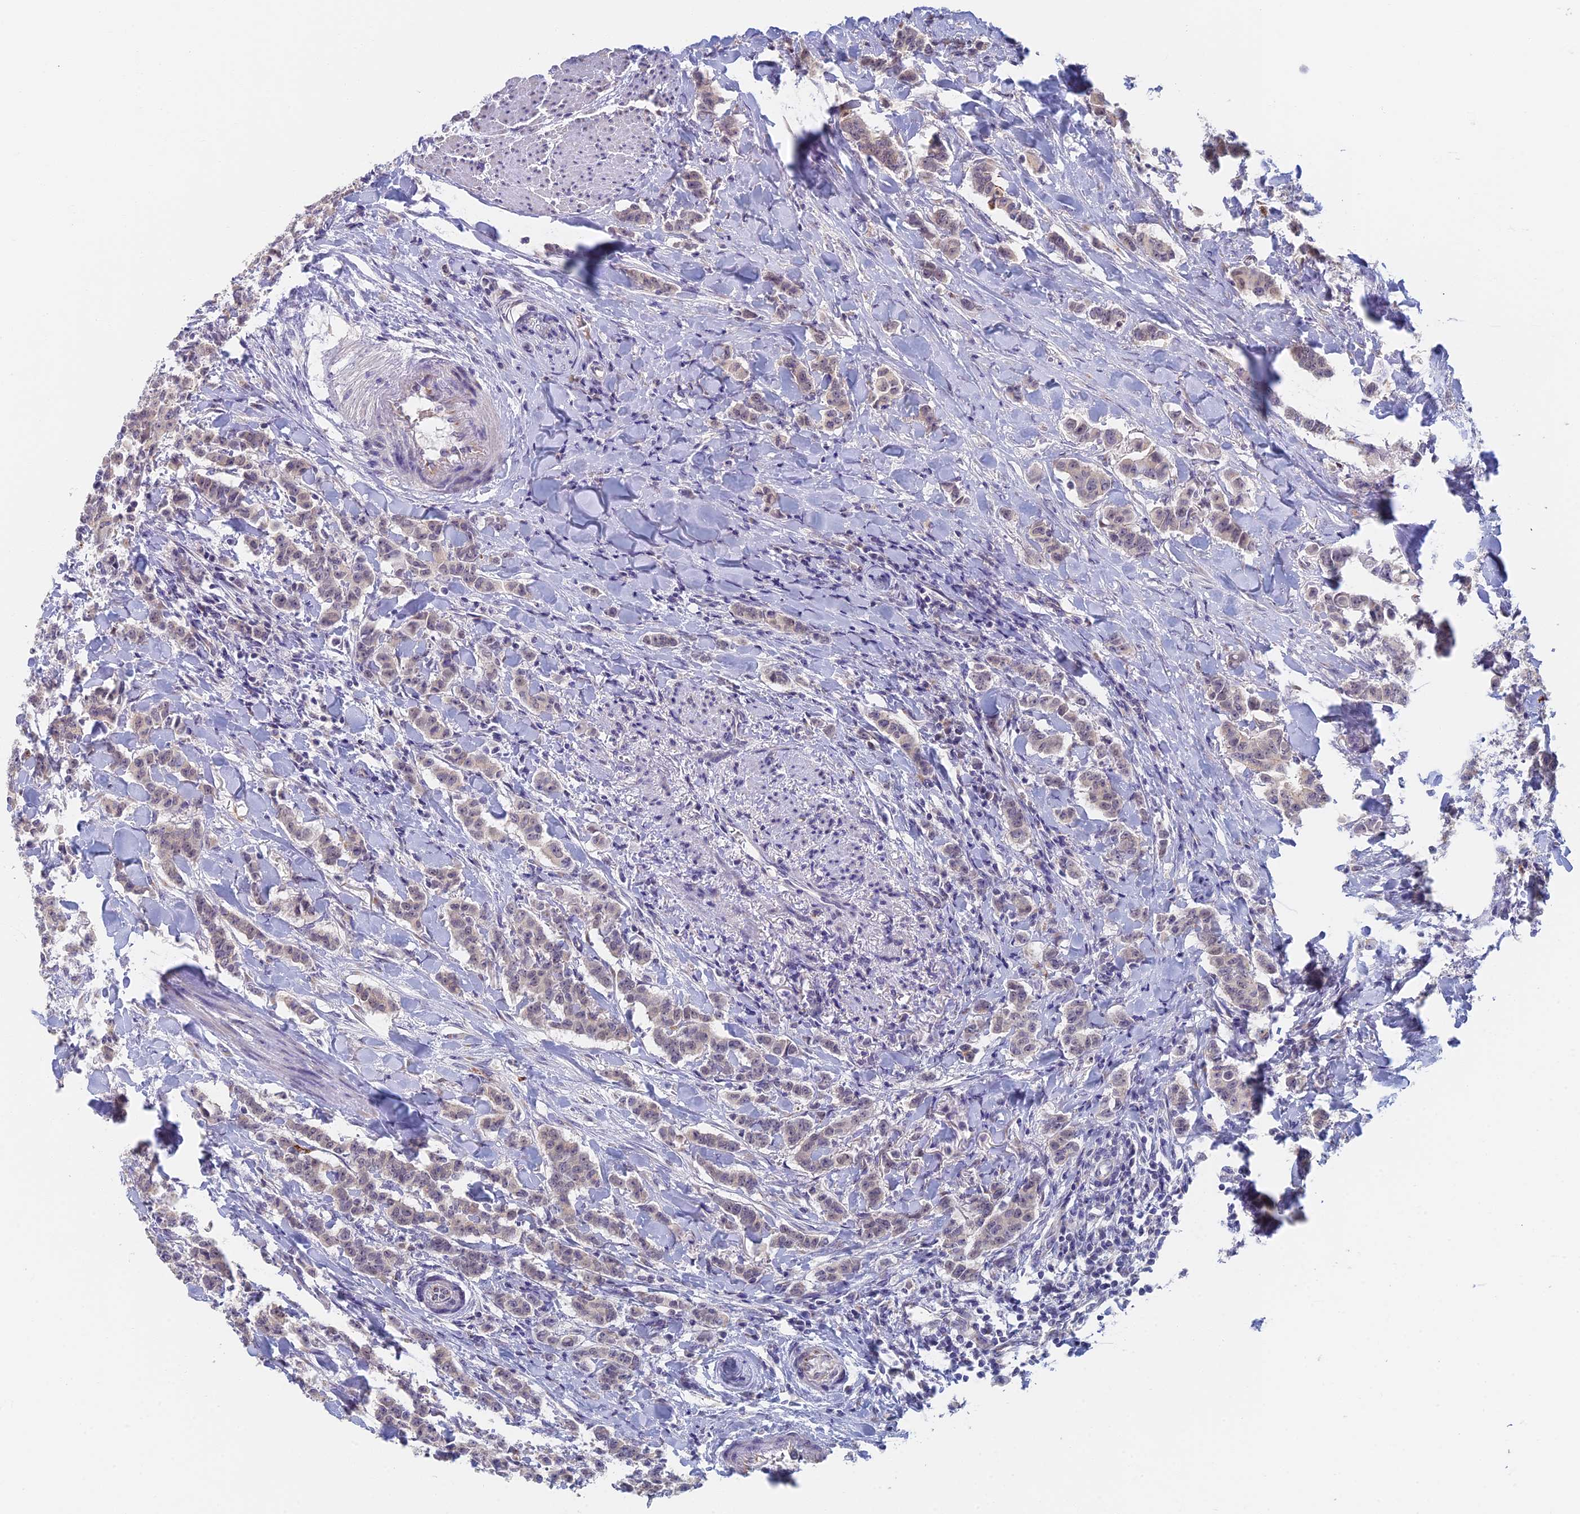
{"staining": {"intensity": "negative", "quantity": "none", "location": "none"}, "tissue": "breast cancer", "cell_type": "Tumor cells", "image_type": "cancer", "snomed": [{"axis": "morphology", "description": "Duct carcinoma"}, {"axis": "topography", "description": "Breast"}], "caption": "A high-resolution histopathology image shows immunohistochemistry (IHC) staining of breast cancer, which reveals no significant positivity in tumor cells. (Stains: DAB immunohistochemistry with hematoxylin counter stain, Microscopy: brightfield microscopy at high magnification).", "gene": "GPATCH1", "patient": {"sex": "female", "age": 40}}